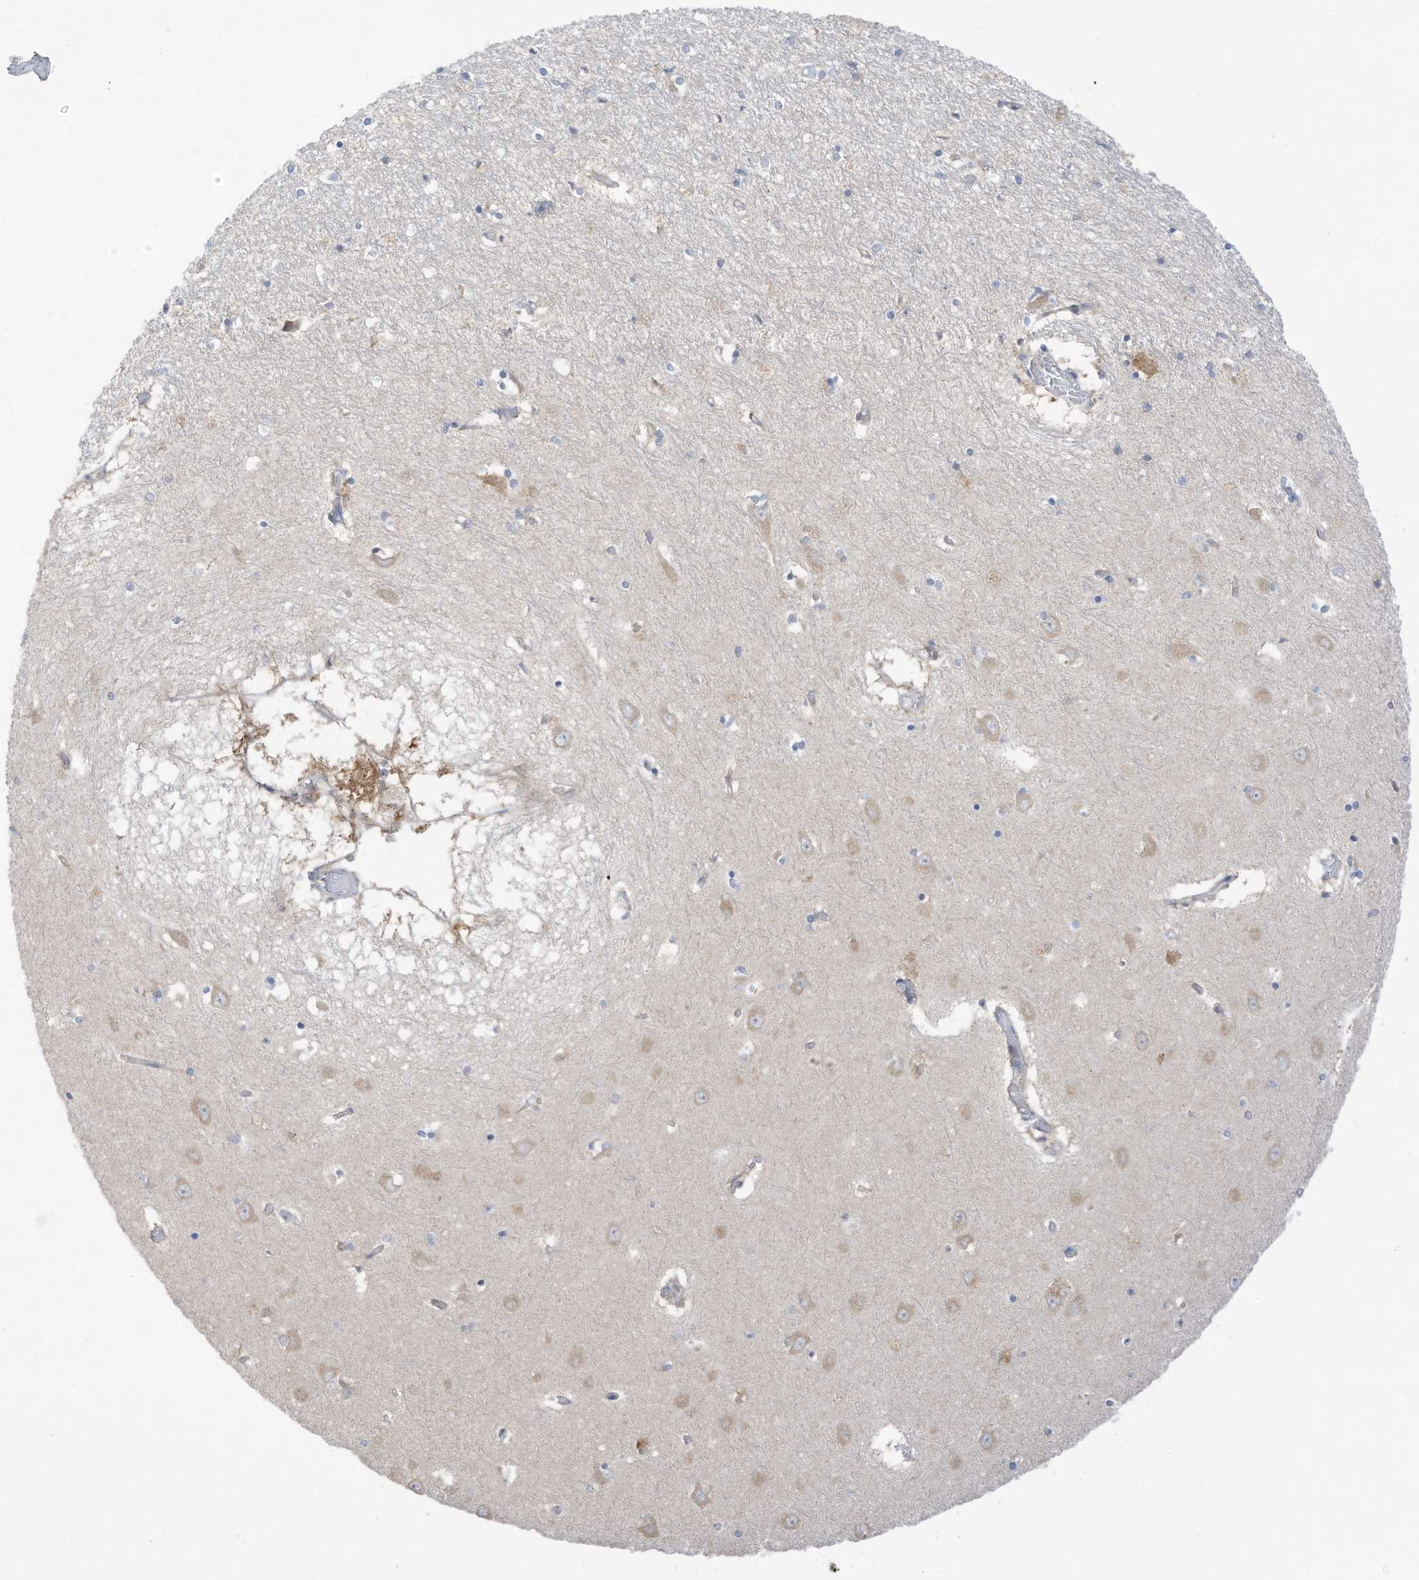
{"staining": {"intensity": "negative", "quantity": "none", "location": "none"}, "tissue": "hippocampus", "cell_type": "Glial cells", "image_type": "normal", "snomed": [{"axis": "morphology", "description": "Normal tissue, NOS"}, {"axis": "topography", "description": "Hippocampus"}], "caption": "Immunohistochemistry (IHC) photomicrograph of normal hippocampus: human hippocampus stained with DAB displays no significant protein staining in glial cells.", "gene": "LRRN2", "patient": {"sex": "male", "age": 70}}